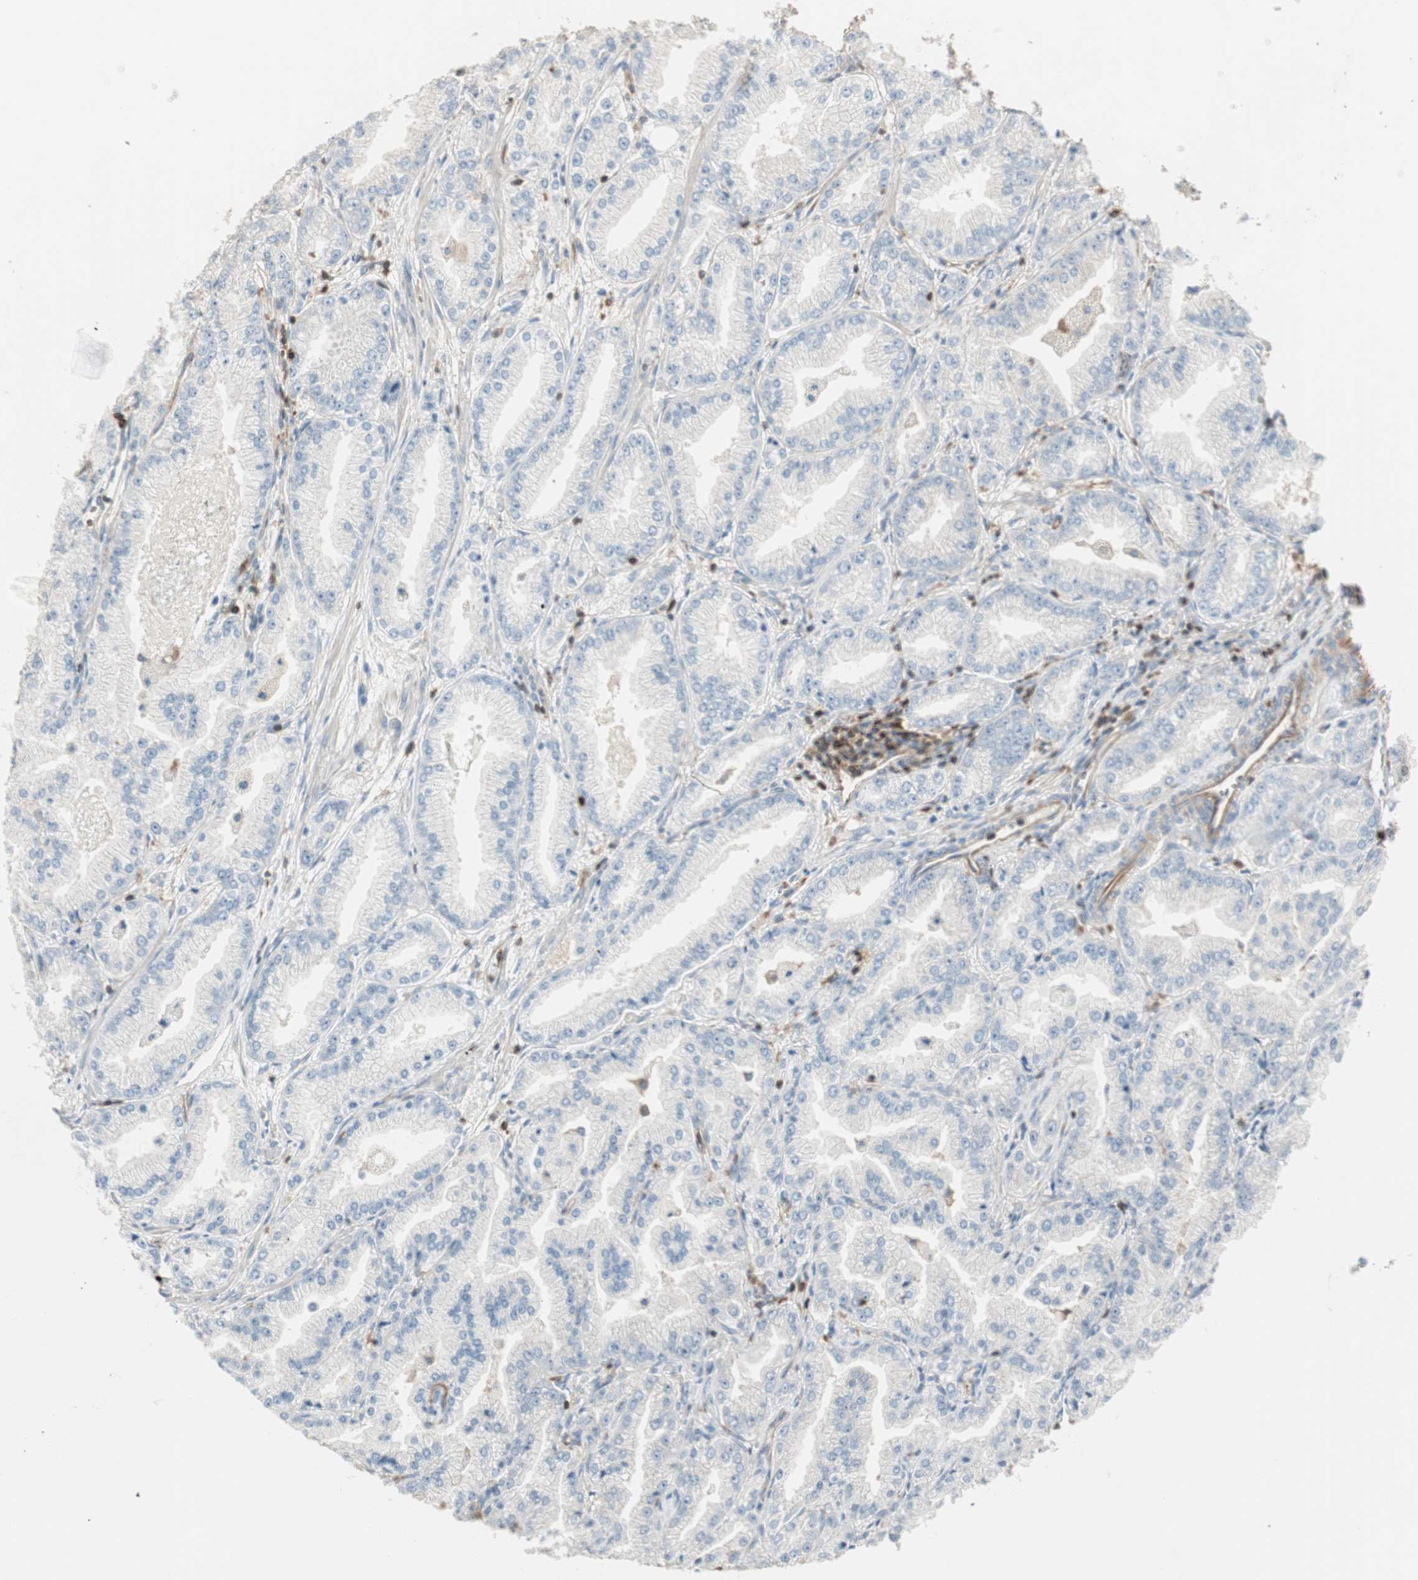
{"staining": {"intensity": "negative", "quantity": "none", "location": "none"}, "tissue": "prostate cancer", "cell_type": "Tumor cells", "image_type": "cancer", "snomed": [{"axis": "morphology", "description": "Adenocarcinoma, High grade"}, {"axis": "topography", "description": "Prostate"}], "caption": "High power microscopy image of an immunohistochemistry (IHC) image of prostate cancer (adenocarcinoma (high-grade)), revealing no significant staining in tumor cells.", "gene": "CRLF3", "patient": {"sex": "male", "age": 61}}